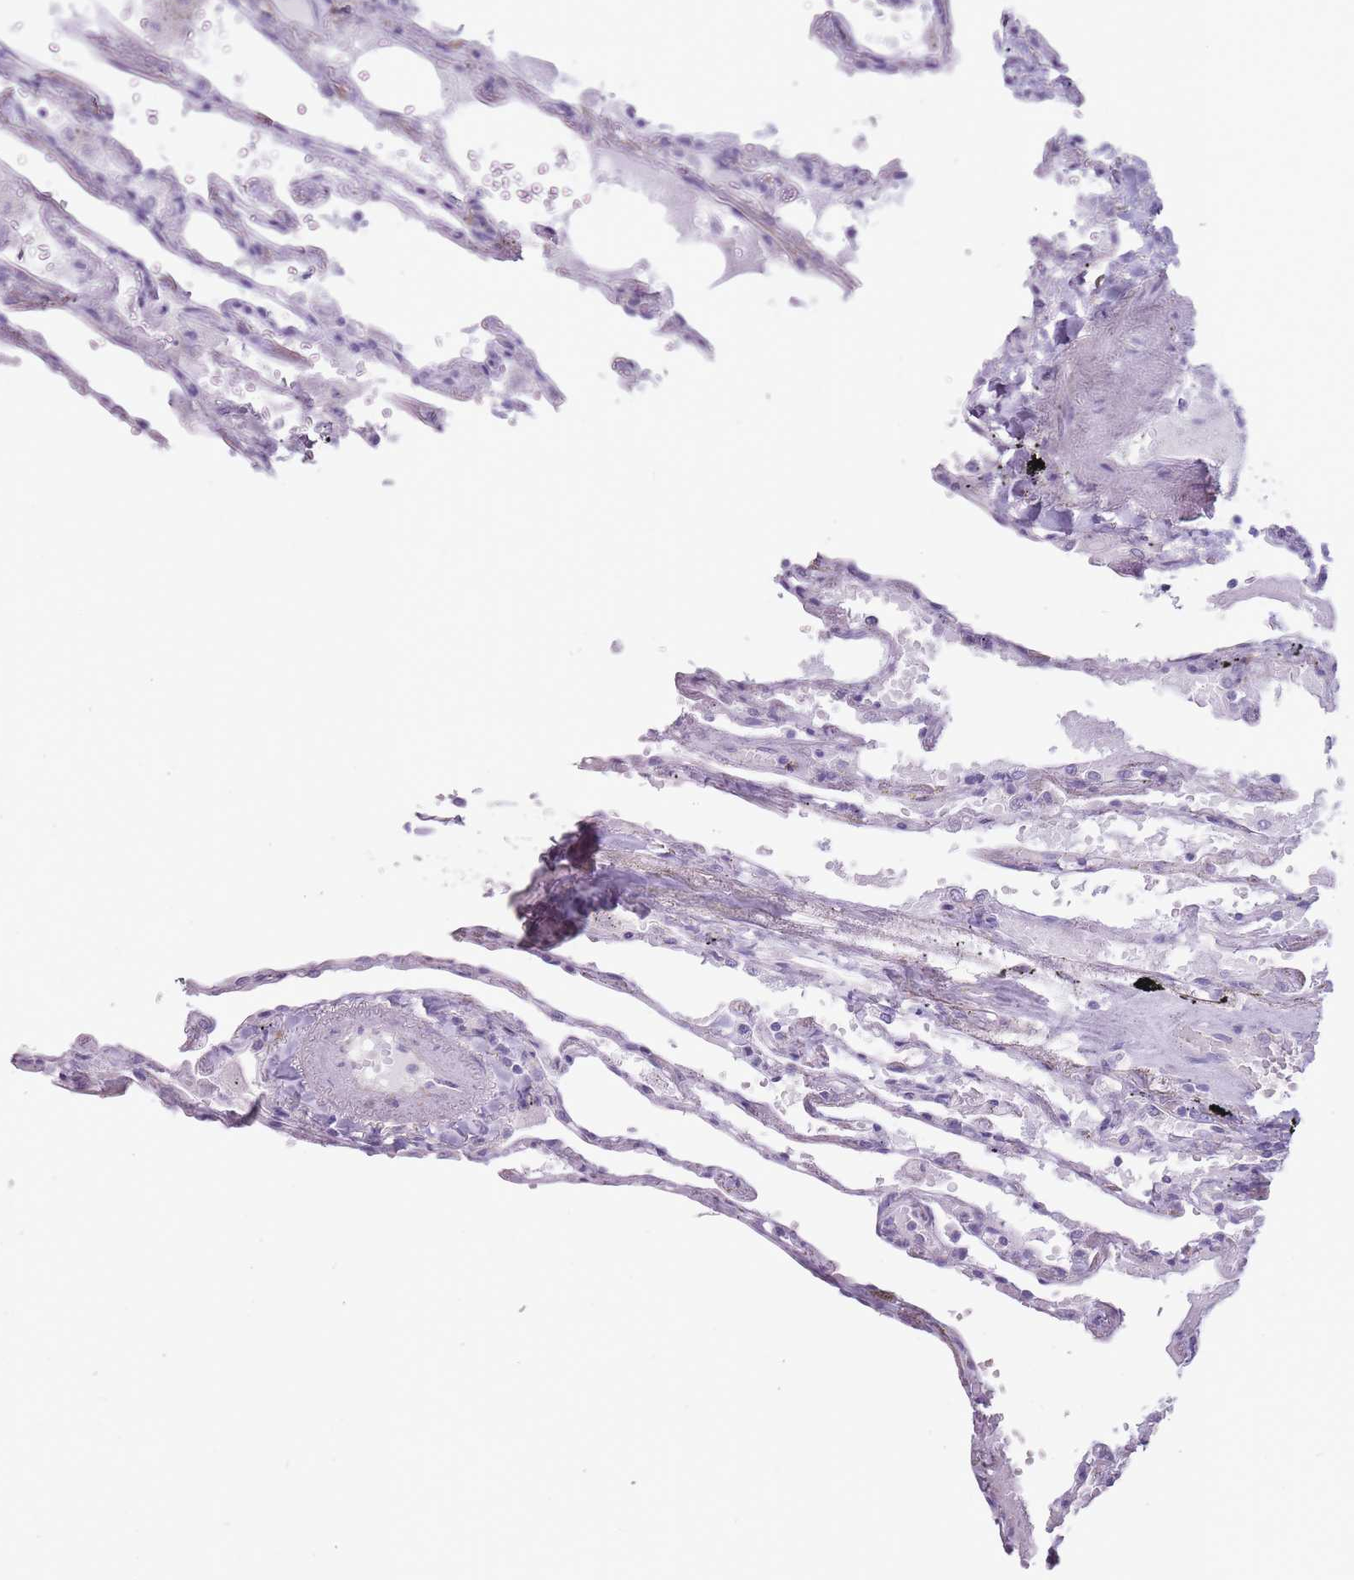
{"staining": {"intensity": "weak", "quantity": "25%-75%", "location": "cytoplasmic/membranous"}, "tissue": "lung", "cell_type": "Alveolar cells", "image_type": "normal", "snomed": [{"axis": "morphology", "description": "Normal tissue, NOS"}, {"axis": "topography", "description": "Lung"}], "caption": "A low amount of weak cytoplasmic/membranous expression is appreciated in approximately 25%-75% of alveolar cells in unremarkable lung. Using DAB (brown) and hematoxylin (blue) stains, captured at high magnification using brightfield microscopy.", "gene": "RPL18", "patient": {"sex": "female", "age": 67}}